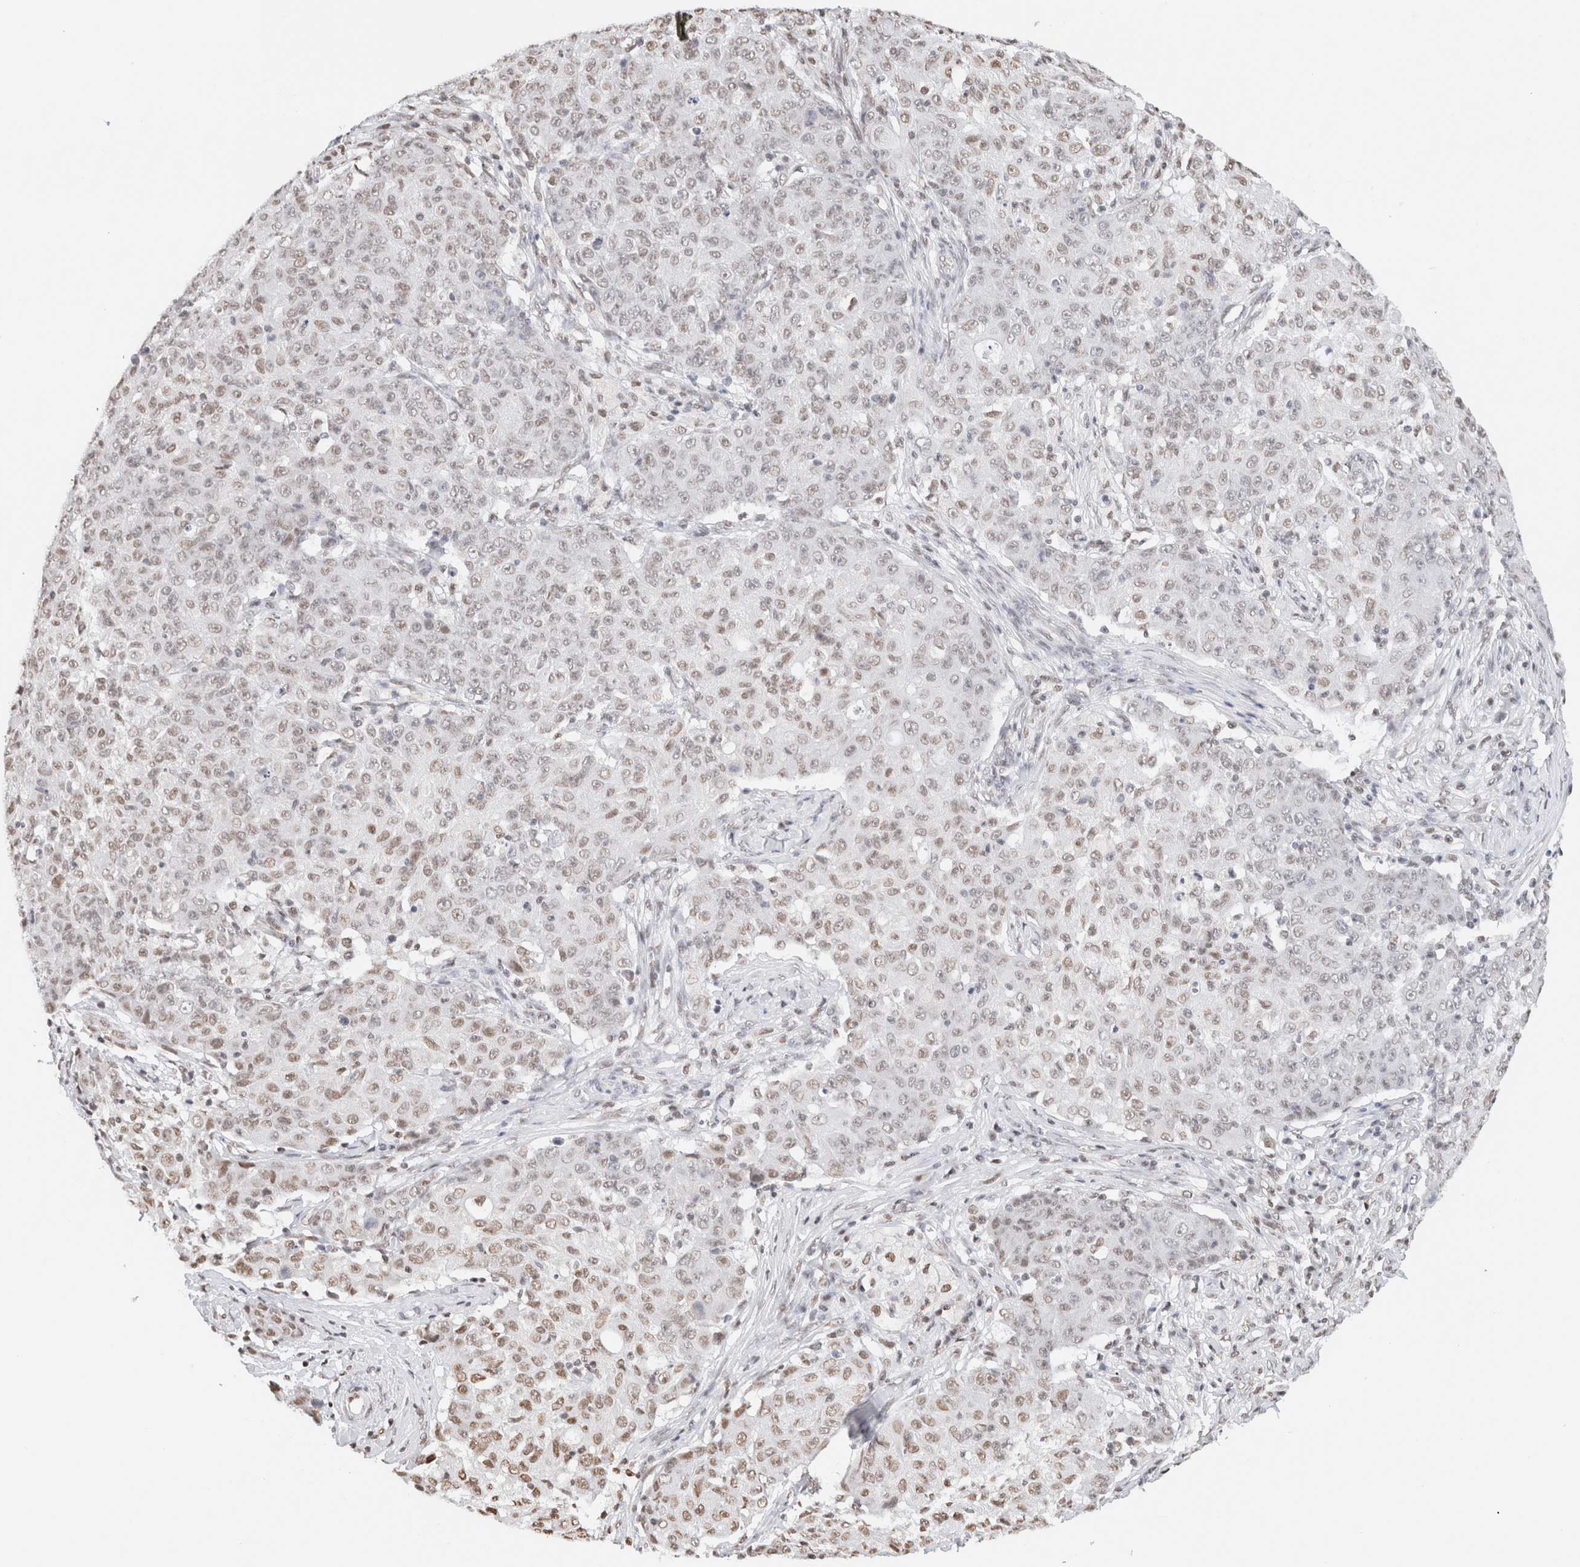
{"staining": {"intensity": "moderate", "quantity": "25%-75%", "location": "nuclear"}, "tissue": "ovarian cancer", "cell_type": "Tumor cells", "image_type": "cancer", "snomed": [{"axis": "morphology", "description": "Carcinoma, endometroid"}, {"axis": "topography", "description": "Ovary"}], "caption": "This image exhibits immunohistochemistry (IHC) staining of human endometroid carcinoma (ovarian), with medium moderate nuclear expression in approximately 25%-75% of tumor cells.", "gene": "SUPT3H", "patient": {"sex": "female", "age": 42}}